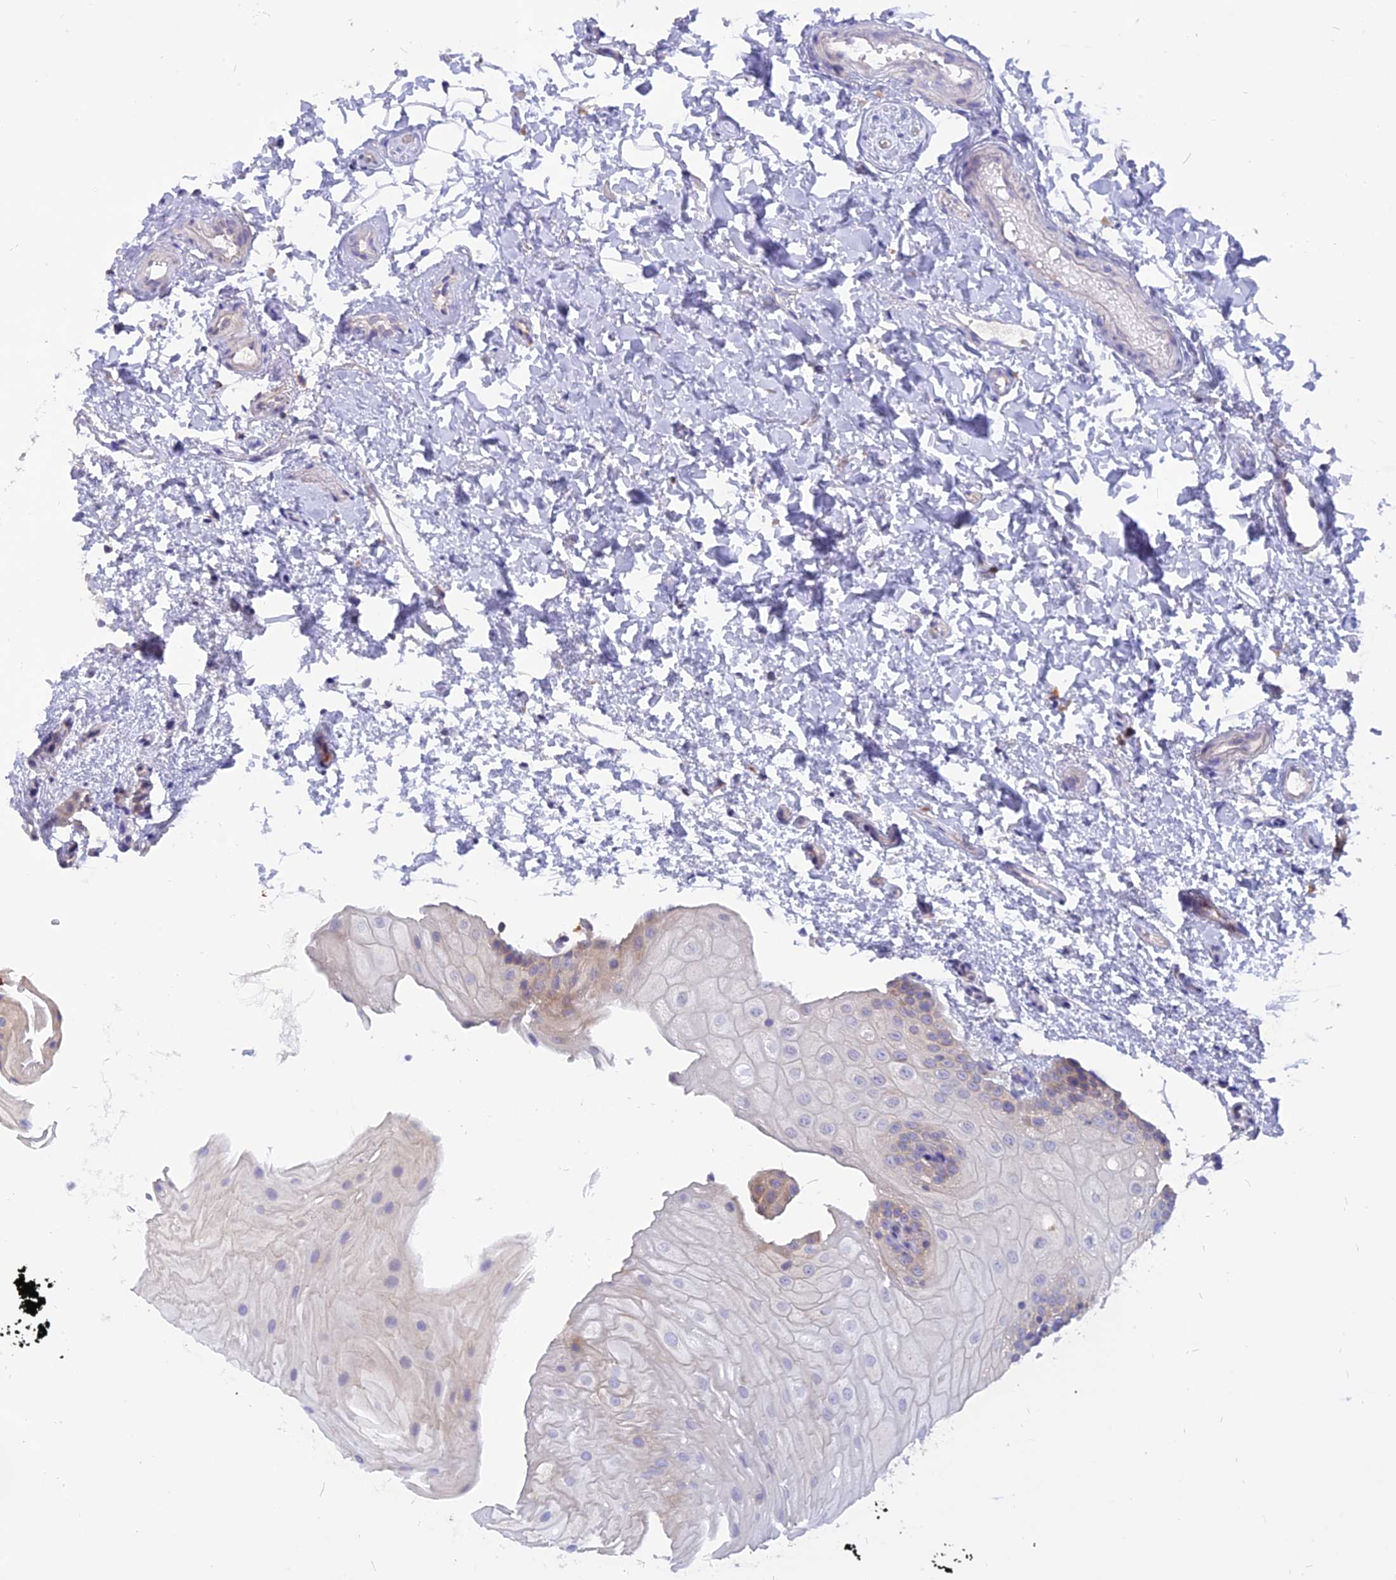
{"staining": {"intensity": "weak", "quantity": "25%-75%", "location": "cytoplasmic/membranous"}, "tissue": "oral mucosa", "cell_type": "Squamous epithelial cells", "image_type": "normal", "snomed": [{"axis": "morphology", "description": "Normal tissue, NOS"}, {"axis": "topography", "description": "Oral tissue"}], "caption": "Oral mucosa was stained to show a protein in brown. There is low levels of weak cytoplasmic/membranous positivity in approximately 25%-75% of squamous epithelial cells. (Brightfield microscopy of DAB IHC at high magnification).", "gene": "IL21R", "patient": {"sex": "female", "age": 54}}